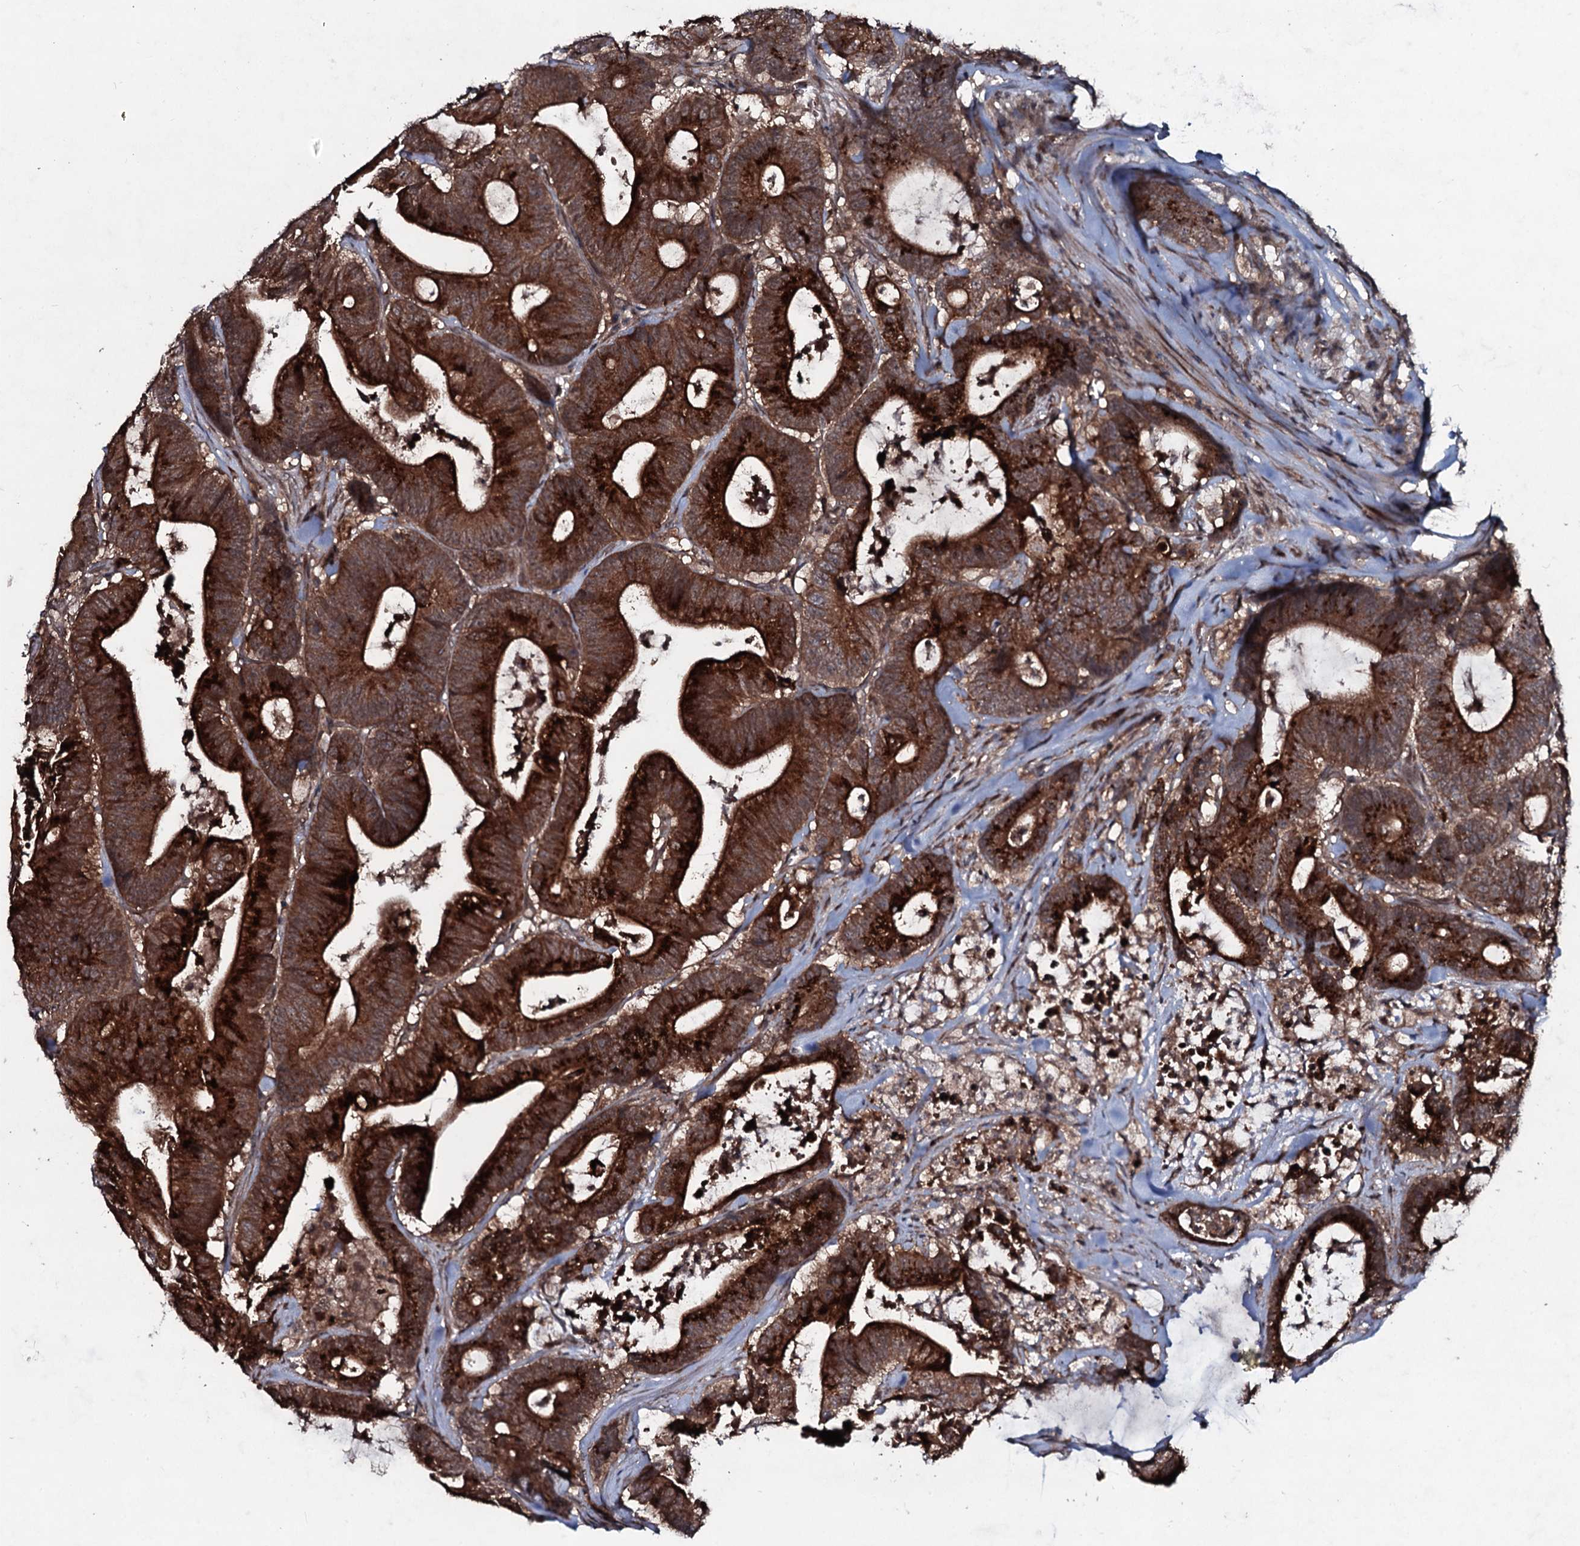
{"staining": {"intensity": "strong", "quantity": ">75%", "location": "cytoplasmic/membranous"}, "tissue": "colorectal cancer", "cell_type": "Tumor cells", "image_type": "cancer", "snomed": [{"axis": "morphology", "description": "Adenocarcinoma, NOS"}, {"axis": "topography", "description": "Colon"}], "caption": "An immunohistochemistry (IHC) histopathology image of neoplastic tissue is shown. Protein staining in brown labels strong cytoplasmic/membranous positivity in colorectal cancer (adenocarcinoma) within tumor cells.", "gene": "SNAP23", "patient": {"sex": "female", "age": 84}}